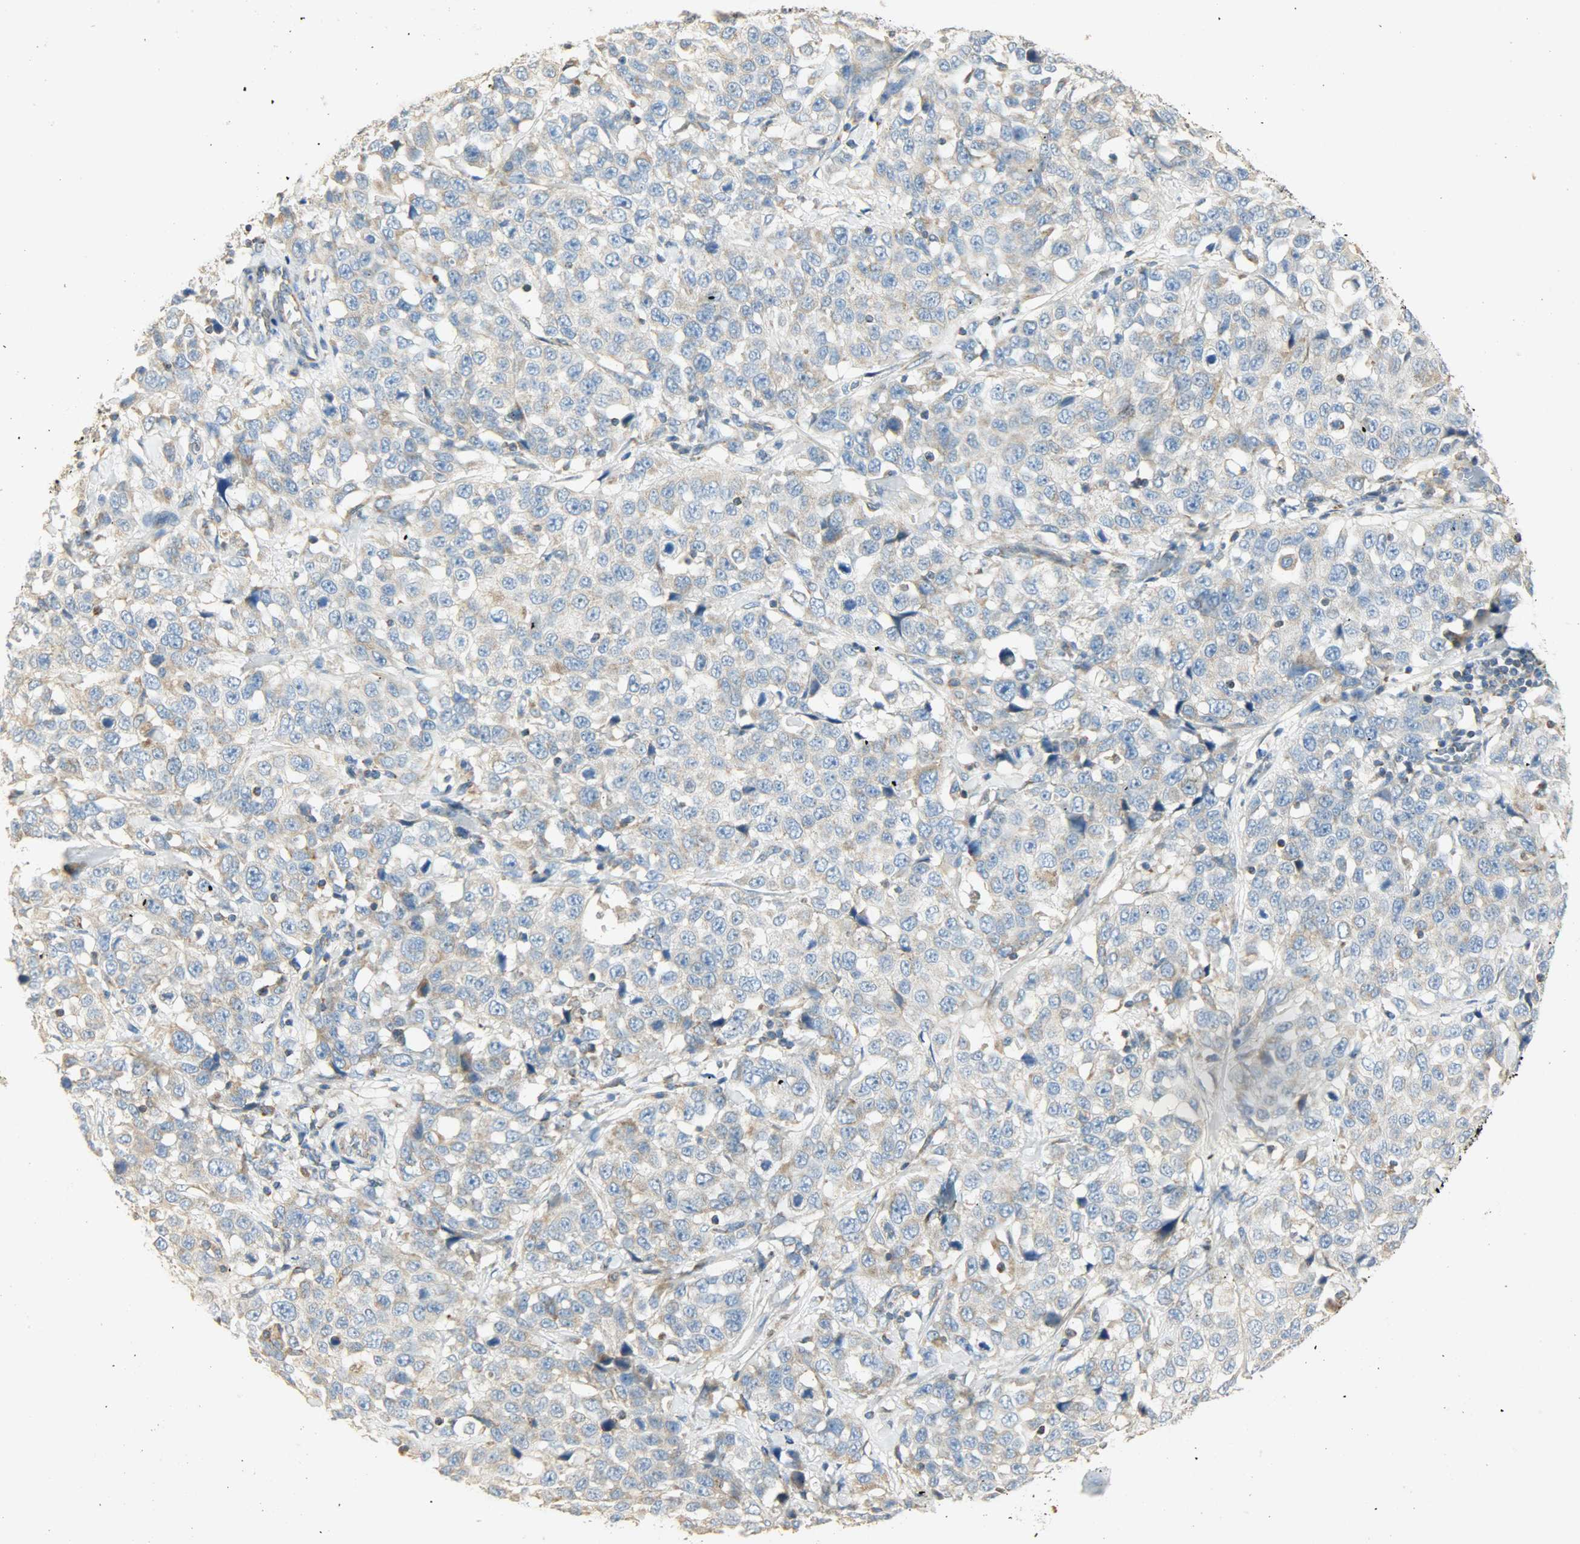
{"staining": {"intensity": "weak", "quantity": ">75%", "location": "cytoplasmic/membranous"}, "tissue": "stomach cancer", "cell_type": "Tumor cells", "image_type": "cancer", "snomed": [{"axis": "morphology", "description": "Normal tissue, NOS"}, {"axis": "morphology", "description": "Adenocarcinoma, NOS"}, {"axis": "topography", "description": "Stomach"}], "caption": "Stomach cancer stained with a protein marker reveals weak staining in tumor cells.", "gene": "NNT", "patient": {"sex": "male", "age": 48}}